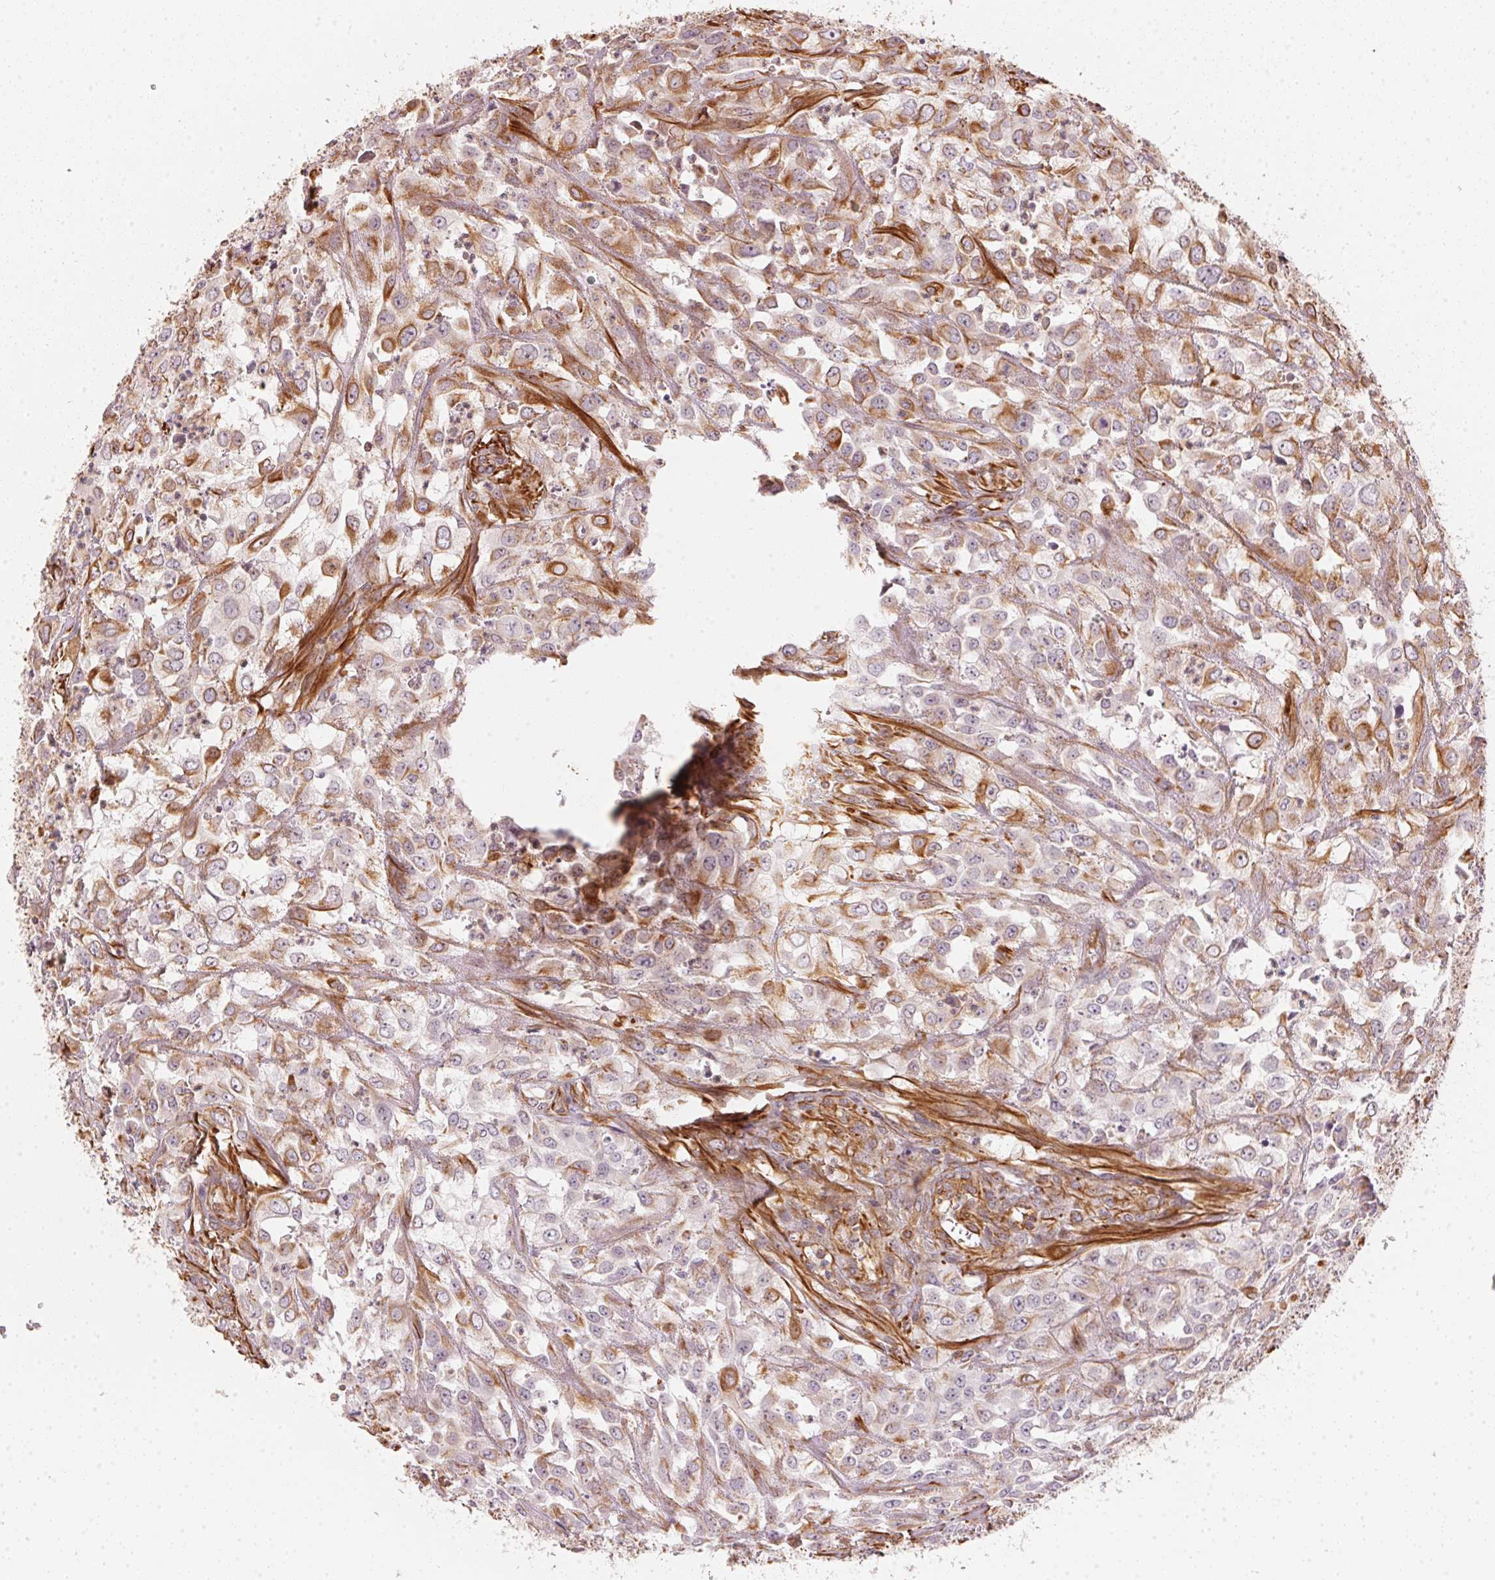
{"staining": {"intensity": "moderate", "quantity": "<25%", "location": "cytoplasmic/membranous"}, "tissue": "urothelial cancer", "cell_type": "Tumor cells", "image_type": "cancer", "snomed": [{"axis": "morphology", "description": "Urothelial carcinoma, High grade"}, {"axis": "topography", "description": "Urinary bladder"}], "caption": "Human high-grade urothelial carcinoma stained for a protein (brown) exhibits moderate cytoplasmic/membranous positive expression in approximately <25% of tumor cells.", "gene": "FOXR2", "patient": {"sex": "male", "age": 67}}